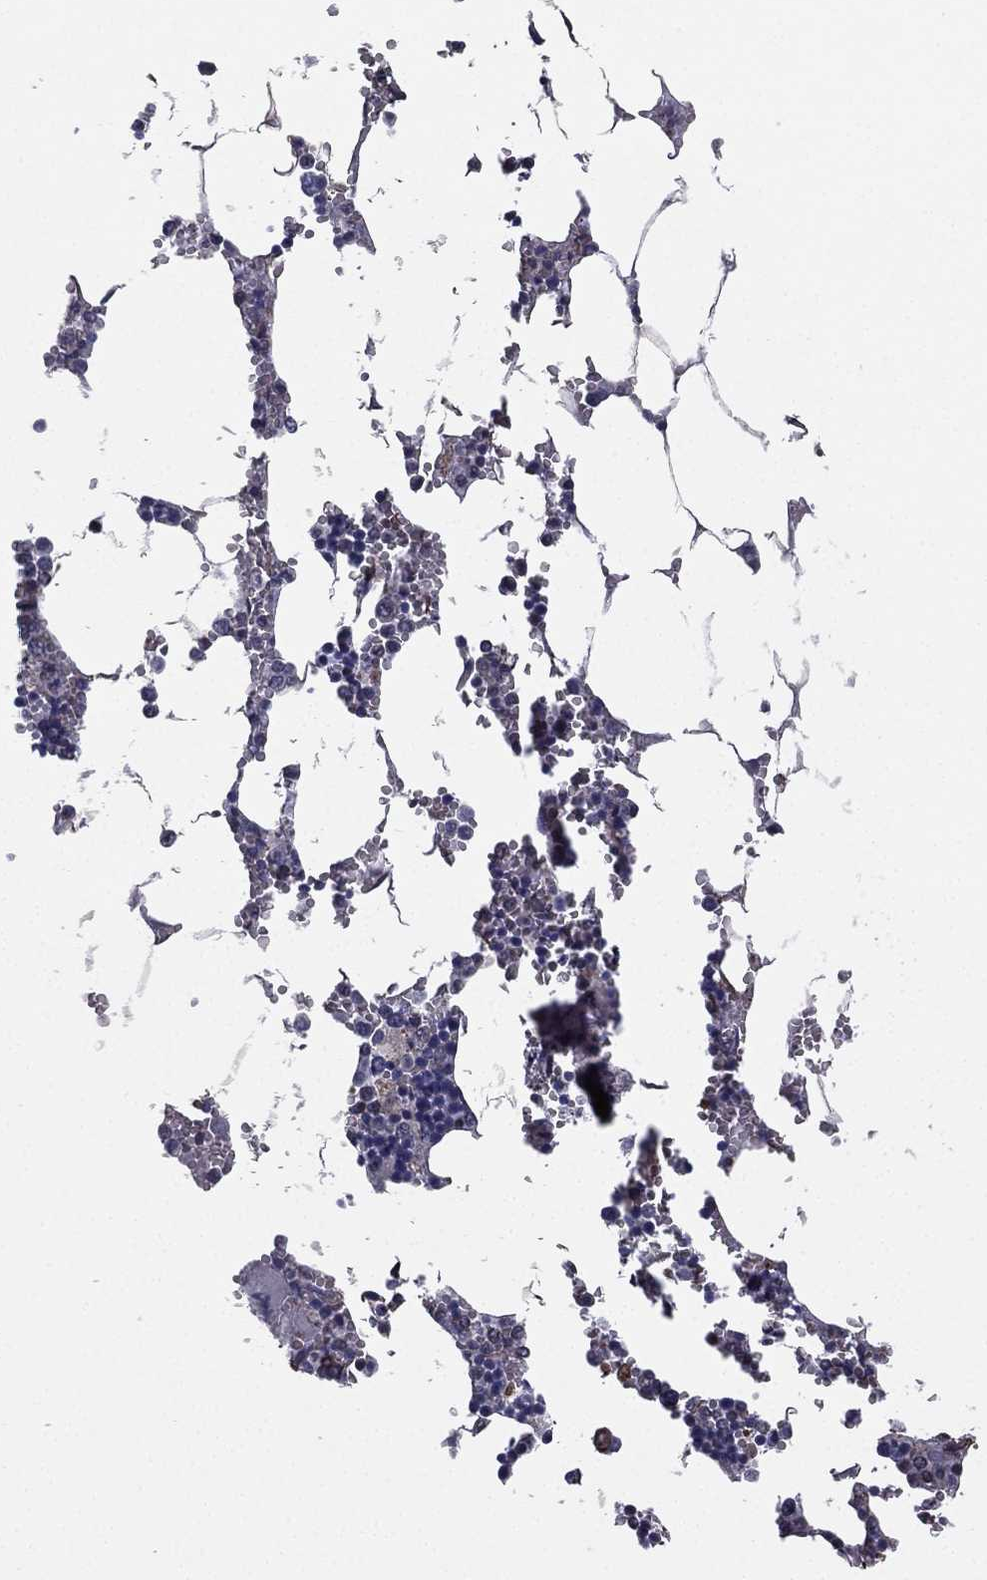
{"staining": {"intensity": "negative", "quantity": "none", "location": "none"}, "tissue": "bone marrow", "cell_type": "Hematopoietic cells", "image_type": "normal", "snomed": [{"axis": "morphology", "description": "Normal tissue, NOS"}, {"axis": "topography", "description": "Bone marrow"}], "caption": "The image displays no significant positivity in hematopoietic cells of bone marrow. The staining is performed using DAB (3,3'-diaminobenzidine) brown chromogen with nuclei counter-stained in using hematoxylin.", "gene": "SCUBE1", "patient": {"sex": "male", "age": 54}}